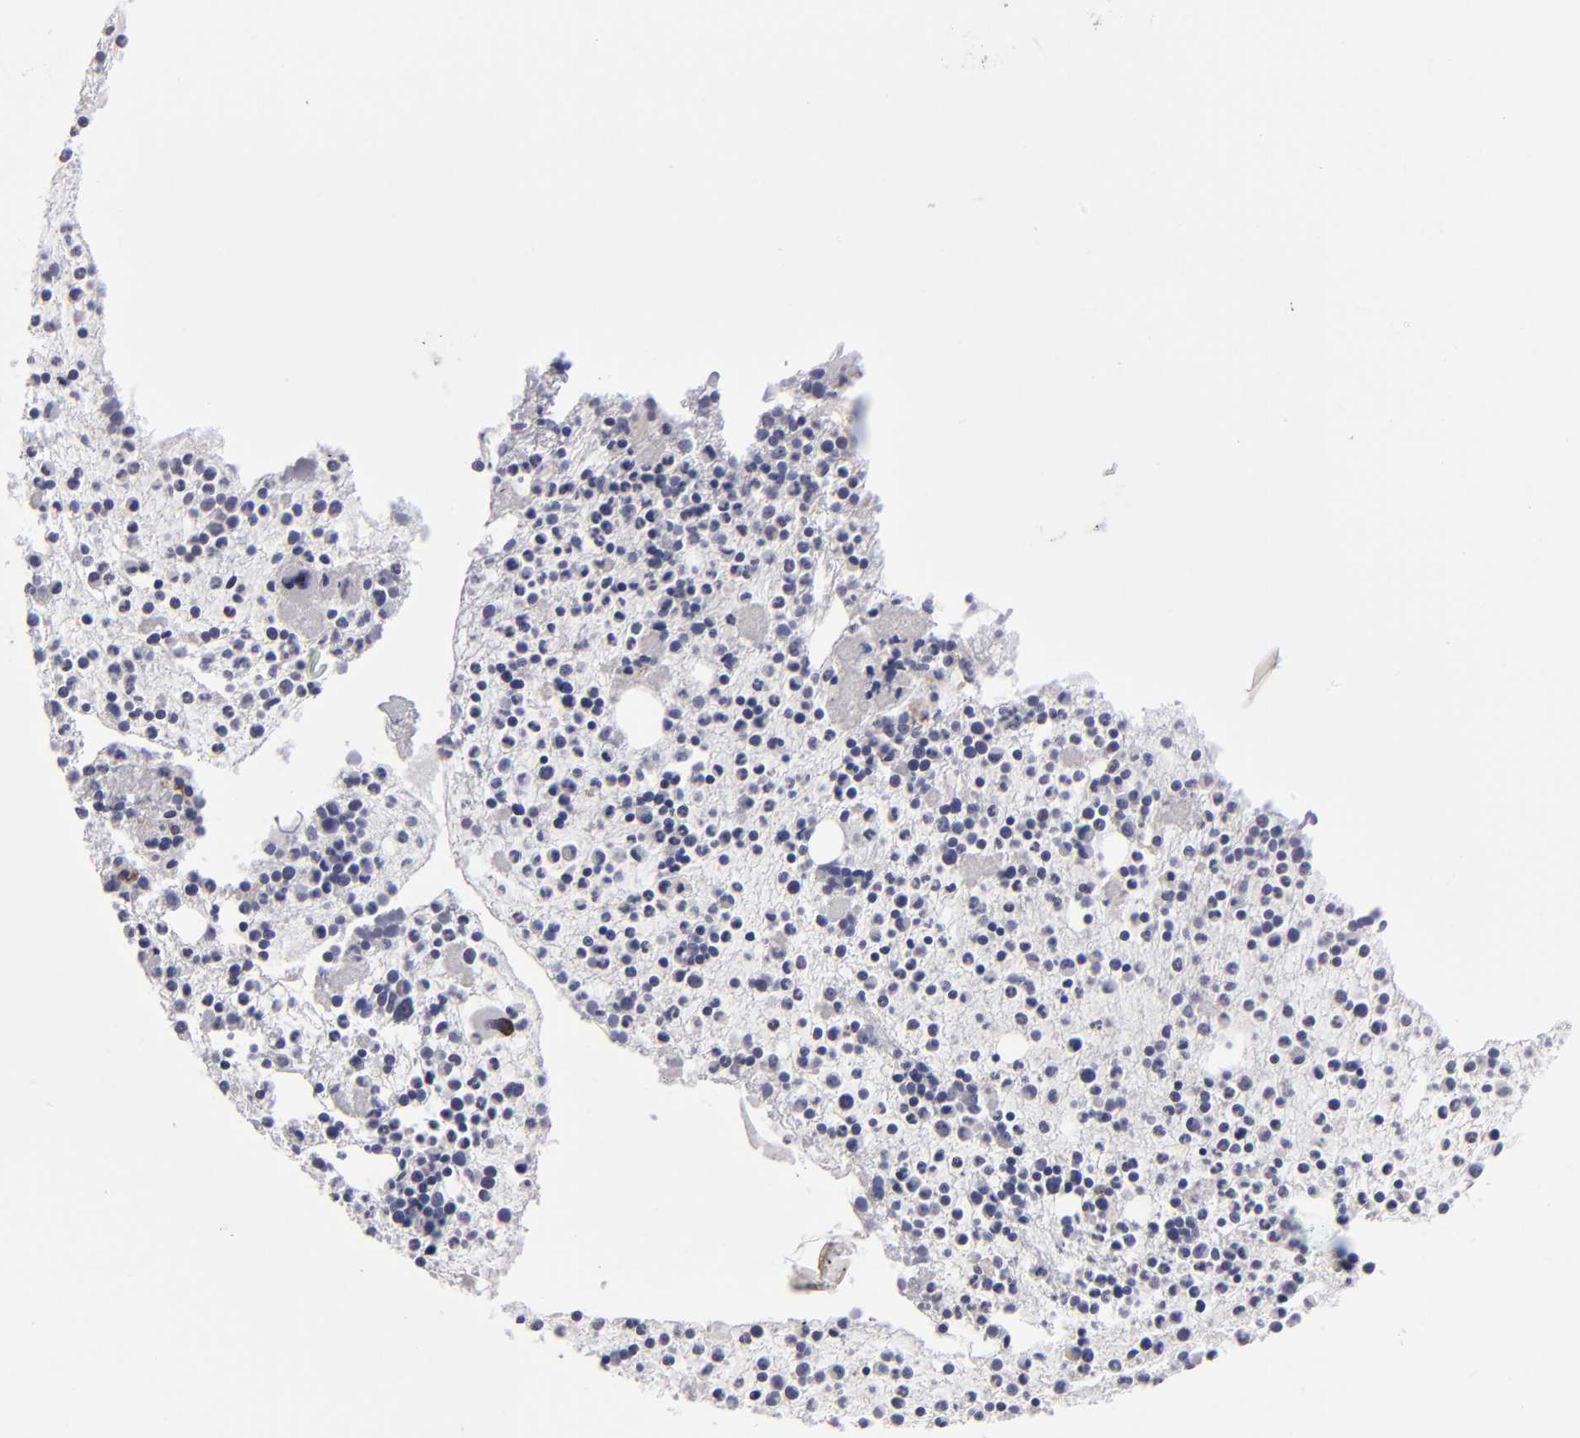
{"staining": {"intensity": "negative", "quantity": "none", "location": "none"}, "tissue": "bone marrow", "cell_type": "Hematopoietic cells", "image_type": "normal", "snomed": [{"axis": "morphology", "description": "Normal tissue, NOS"}, {"axis": "topography", "description": "Bone marrow"}], "caption": "Immunohistochemistry image of unremarkable human bone marrow stained for a protein (brown), which shows no staining in hematopoietic cells.", "gene": "ZNF175", "patient": {"sex": "male", "age": 15}}